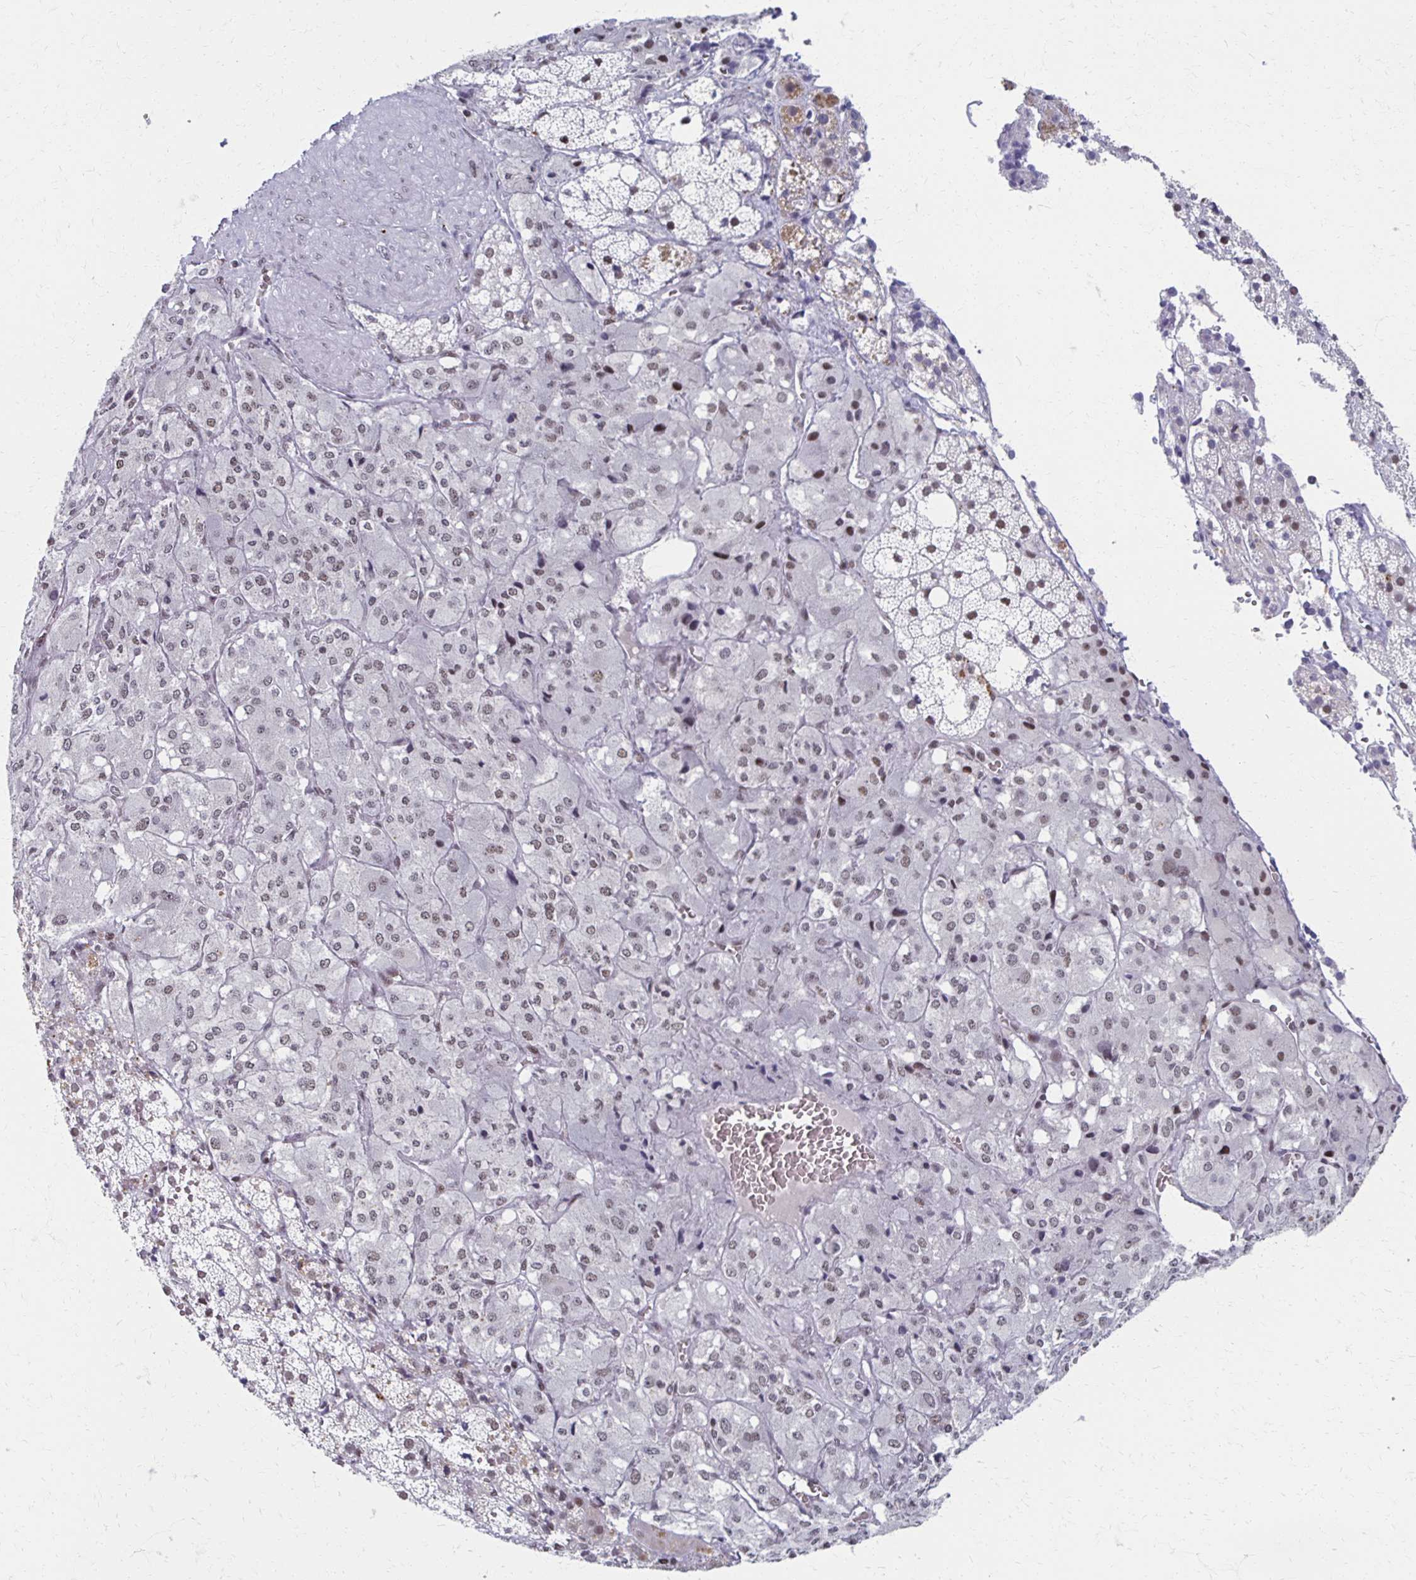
{"staining": {"intensity": "weak", "quantity": "25%-75%", "location": "nuclear"}, "tissue": "adrenal gland", "cell_type": "Glandular cells", "image_type": "normal", "snomed": [{"axis": "morphology", "description": "Normal tissue, NOS"}, {"axis": "topography", "description": "Adrenal gland"}], "caption": "The histopathology image exhibits a brown stain indicating the presence of a protein in the nuclear of glandular cells in adrenal gland.", "gene": "IRF7", "patient": {"sex": "male", "age": 53}}